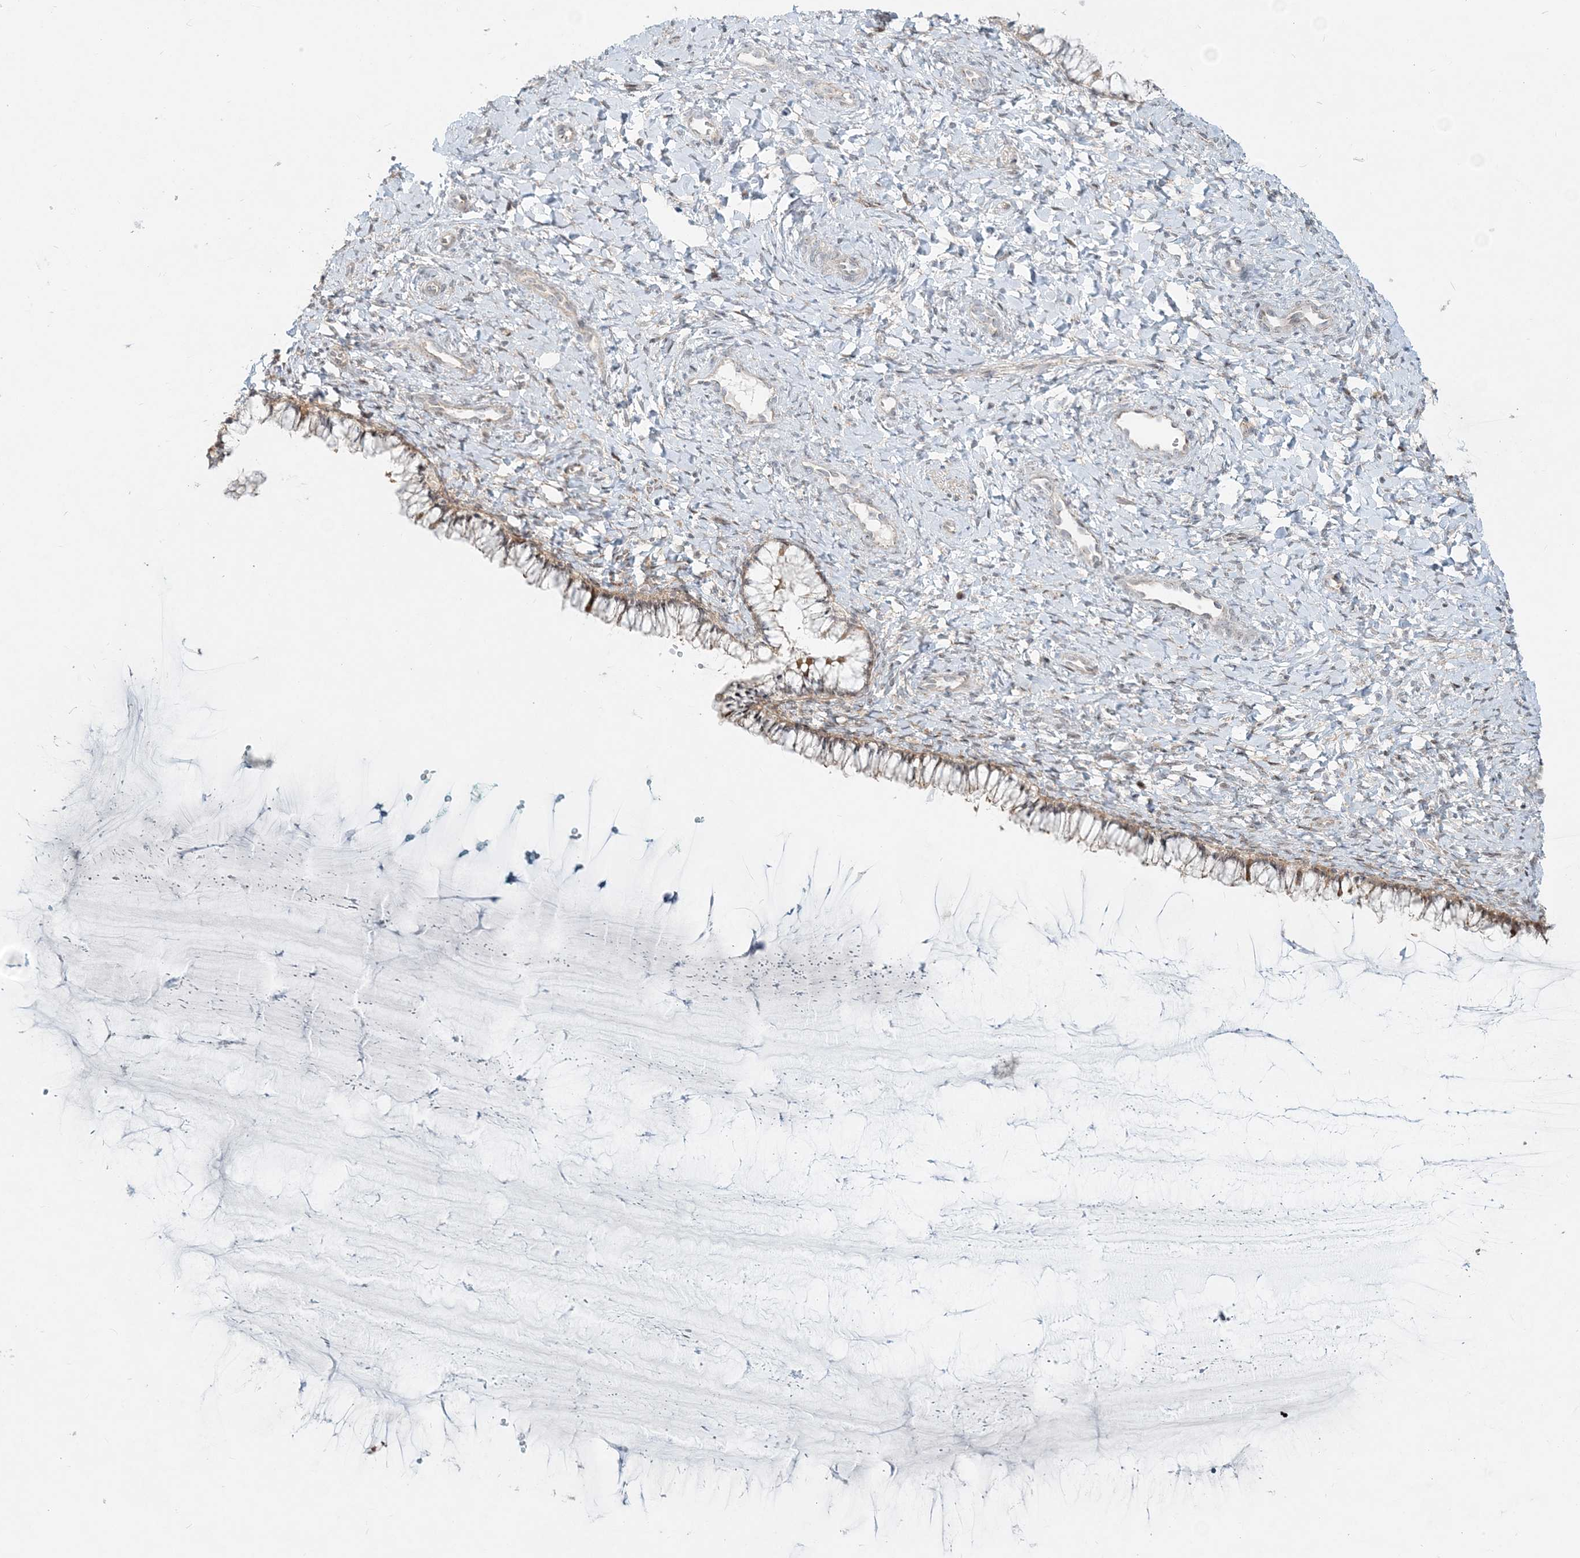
{"staining": {"intensity": "weak", "quantity": "25%-75%", "location": "cytoplasmic/membranous"}, "tissue": "cervix", "cell_type": "Glandular cells", "image_type": "normal", "snomed": [{"axis": "morphology", "description": "Normal tissue, NOS"}, {"axis": "morphology", "description": "Adenocarcinoma, NOS"}, {"axis": "topography", "description": "Cervix"}], "caption": "About 25%-75% of glandular cells in unremarkable human cervix reveal weak cytoplasmic/membranous protein staining as visualized by brown immunohistochemical staining.", "gene": "CXXC5", "patient": {"sex": "female", "age": 29}}